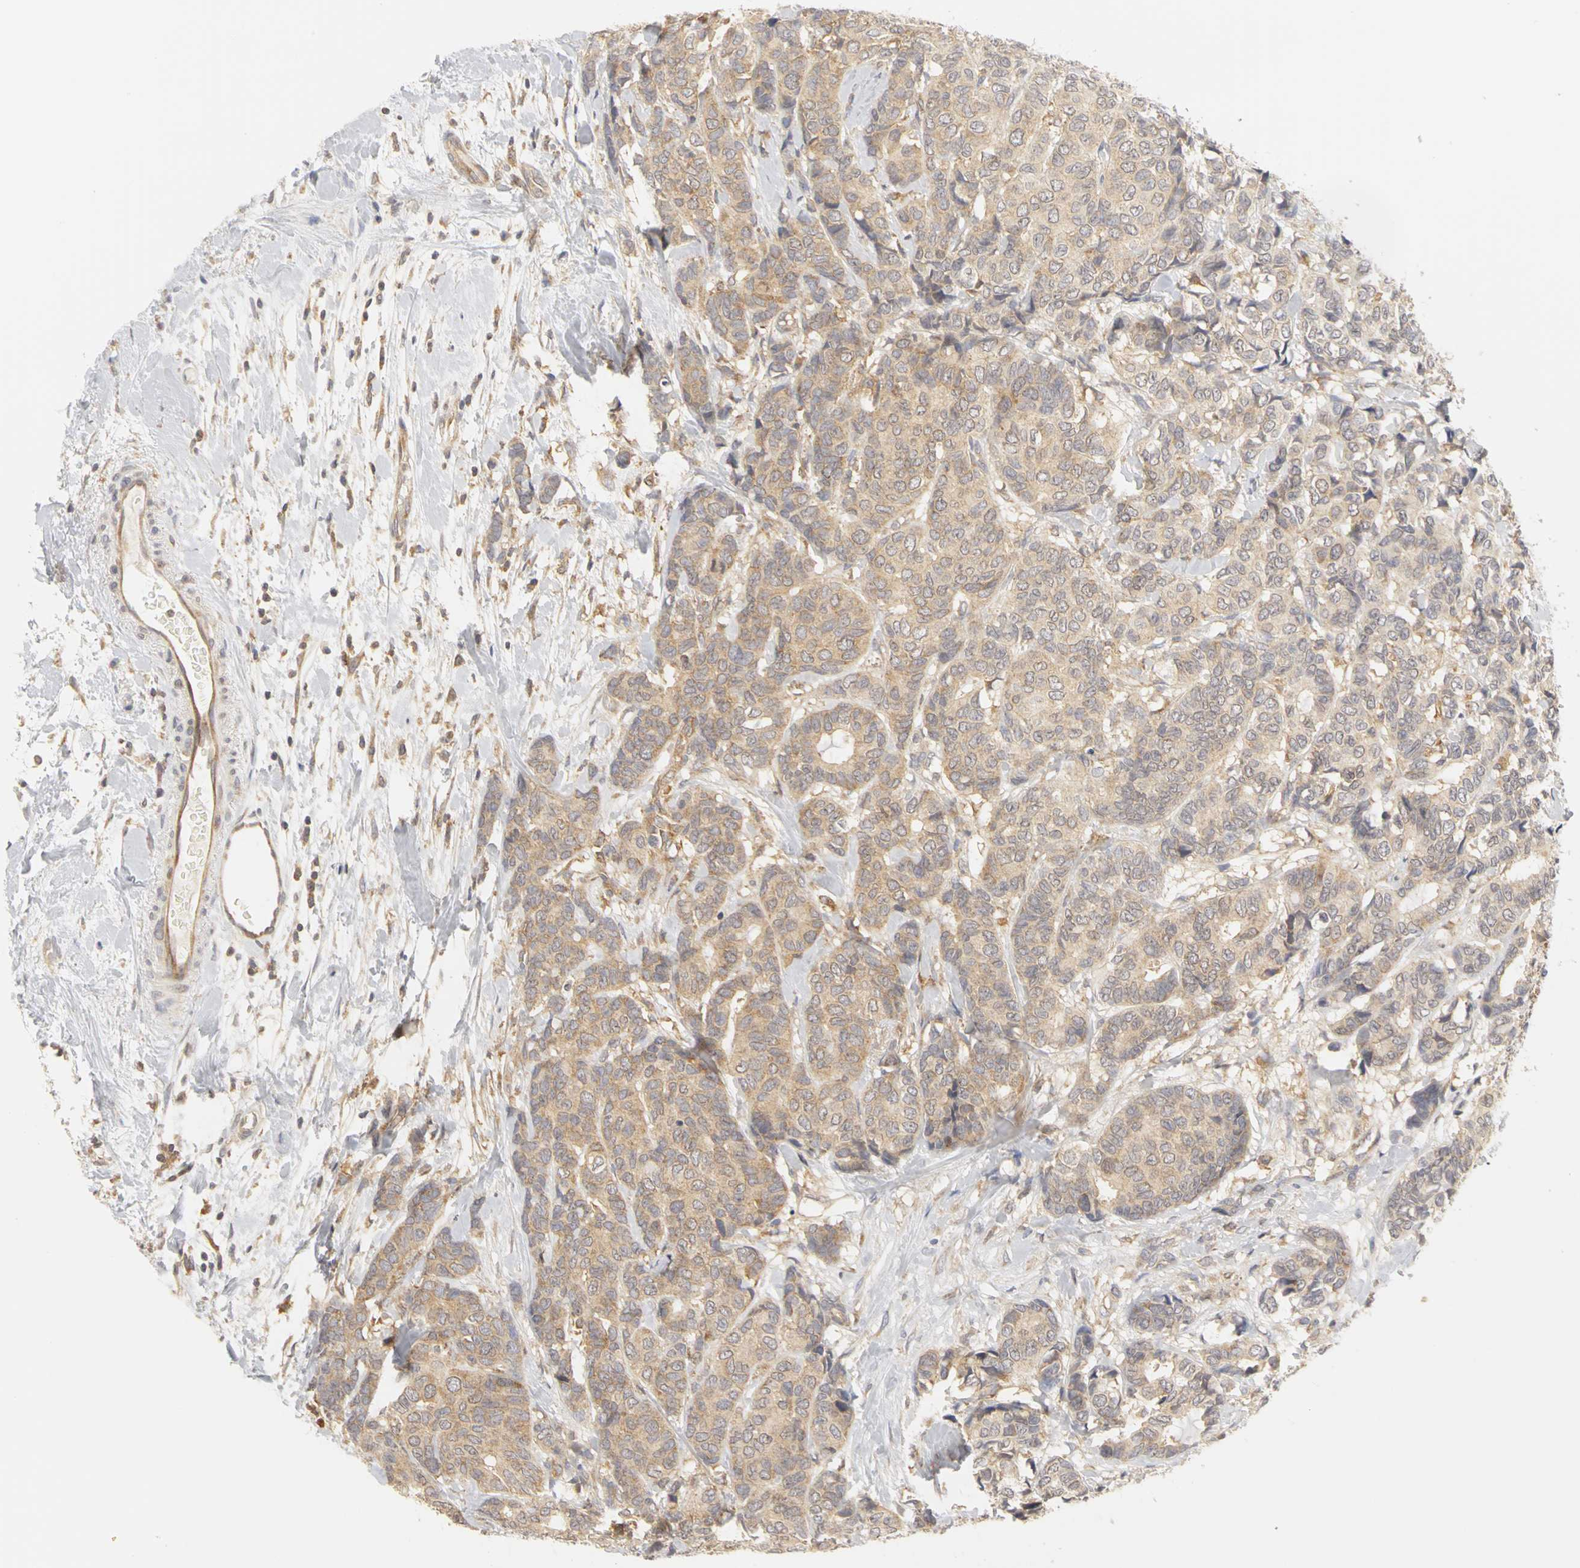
{"staining": {"intensity": "weak", "quantity": ">75%", "location": "cytoplasmic/membranous"}, "tissue": "breast cancer", "cell_type": "Tumor cells", "image_type": "cancer", "snomed": [{"axis": "morphology", "description": "Duct carcinoma"}, {"axis": "topography", "description": "Breast"}], "caption": "Tumor cells show weak cytoplasmic/membranous expression in about >75% of cells in breast invasive ductal carcinoma.", "gene": "IRAK1", "patient": {"sex": "female", "age": 87}}